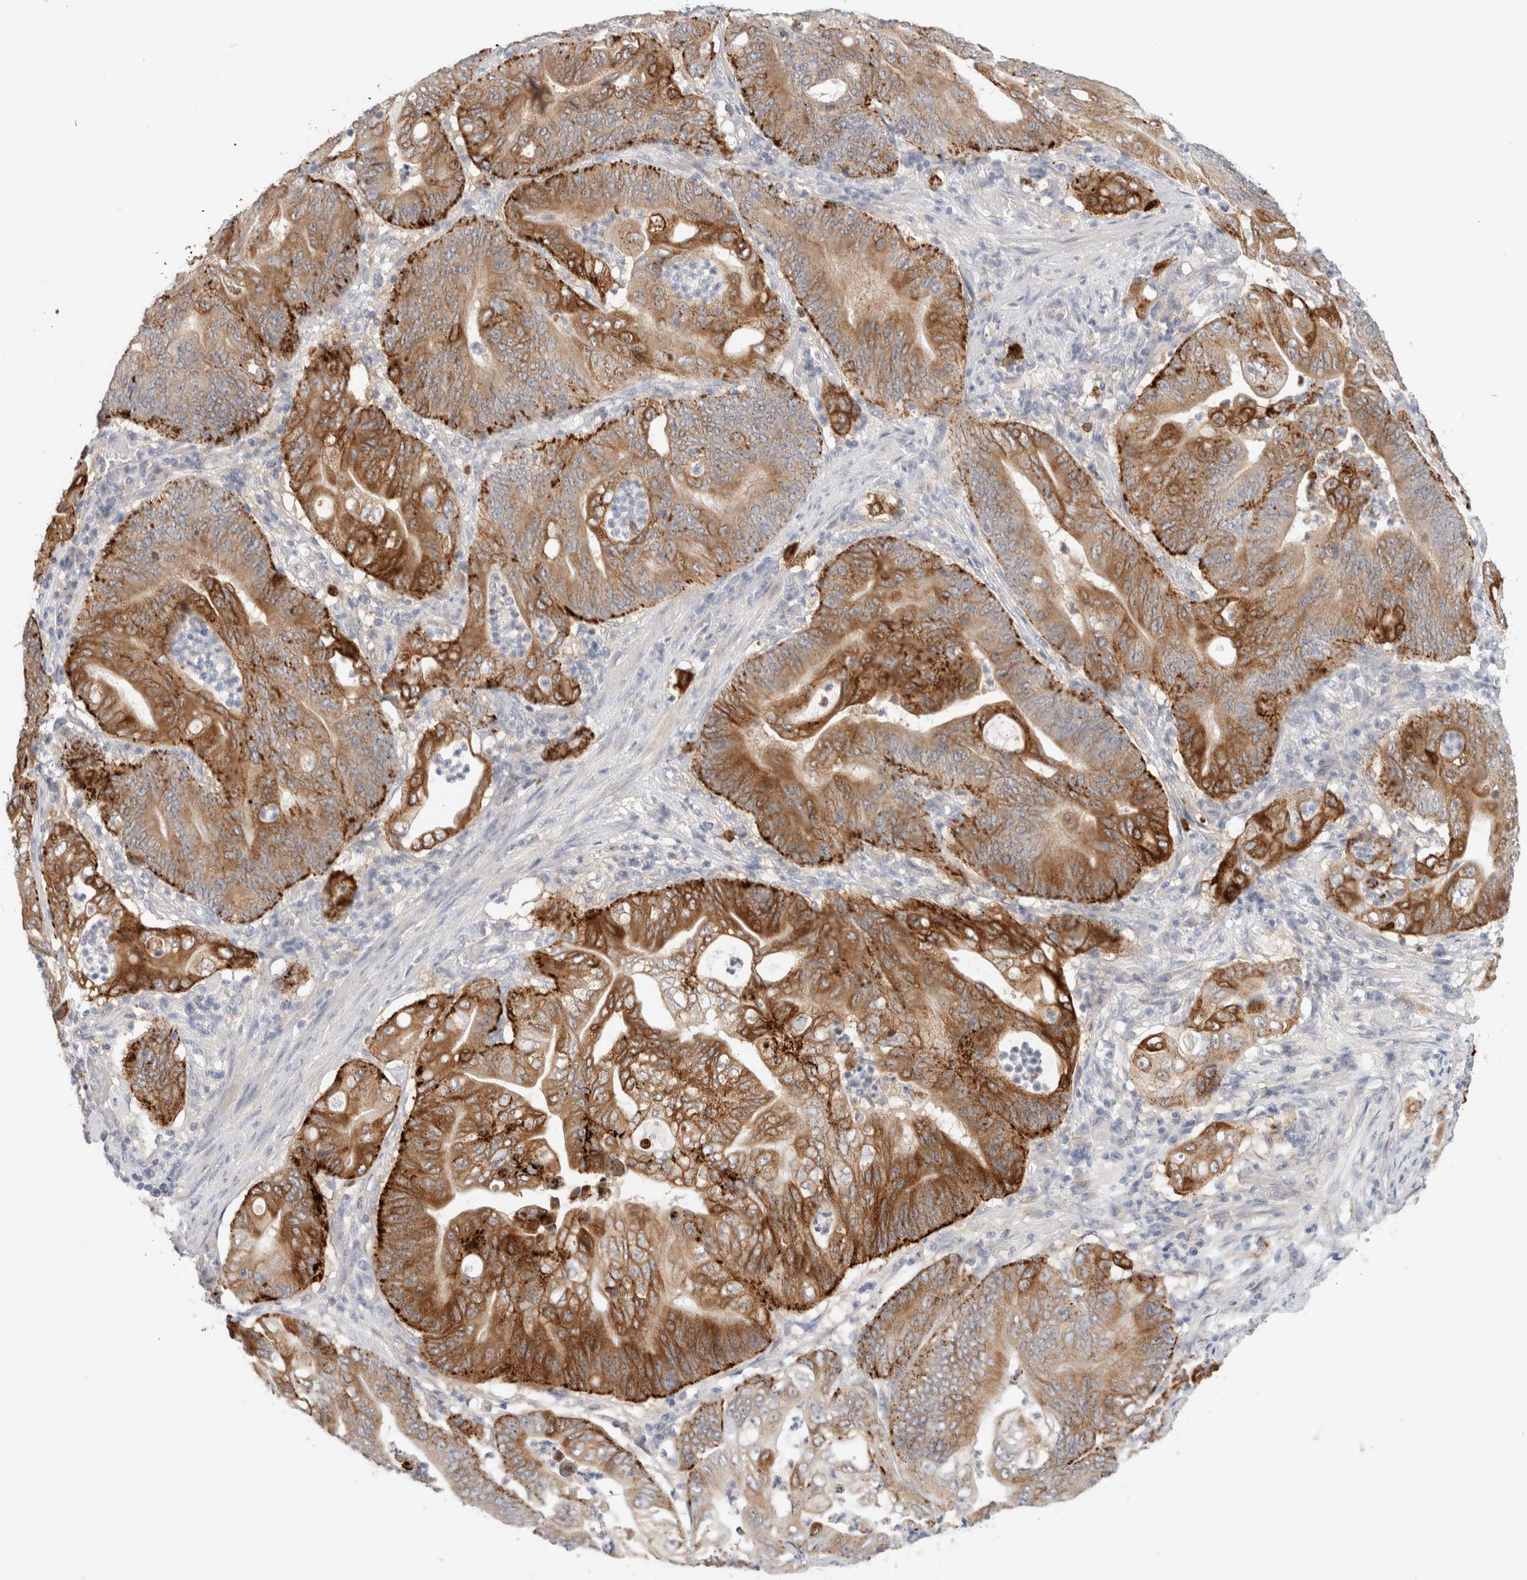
{"staining": {"intensity": "strong", "quantity": ">75%", "location": "cytoplasmic/membranous"}, "tissue": "stomach cancer", "cell_type": "Tumor cells", "image_type": "cancer", "snomed": [{"axis": "morphology", "description": "Adenocarcinoma, NOS"}, {"axis": "topography", "description": "Stomach"}], "caption": "DAB (3,3'-diaminobenzidine) immunohistochemical staining of human stomach cancer (adenocarcinoma) shows strong cytoplasmic/membranous protein positivity in about >75% of tumor cells.", "gene": "SDR16C5", "patient": {"sex": "female", "age": 73}}